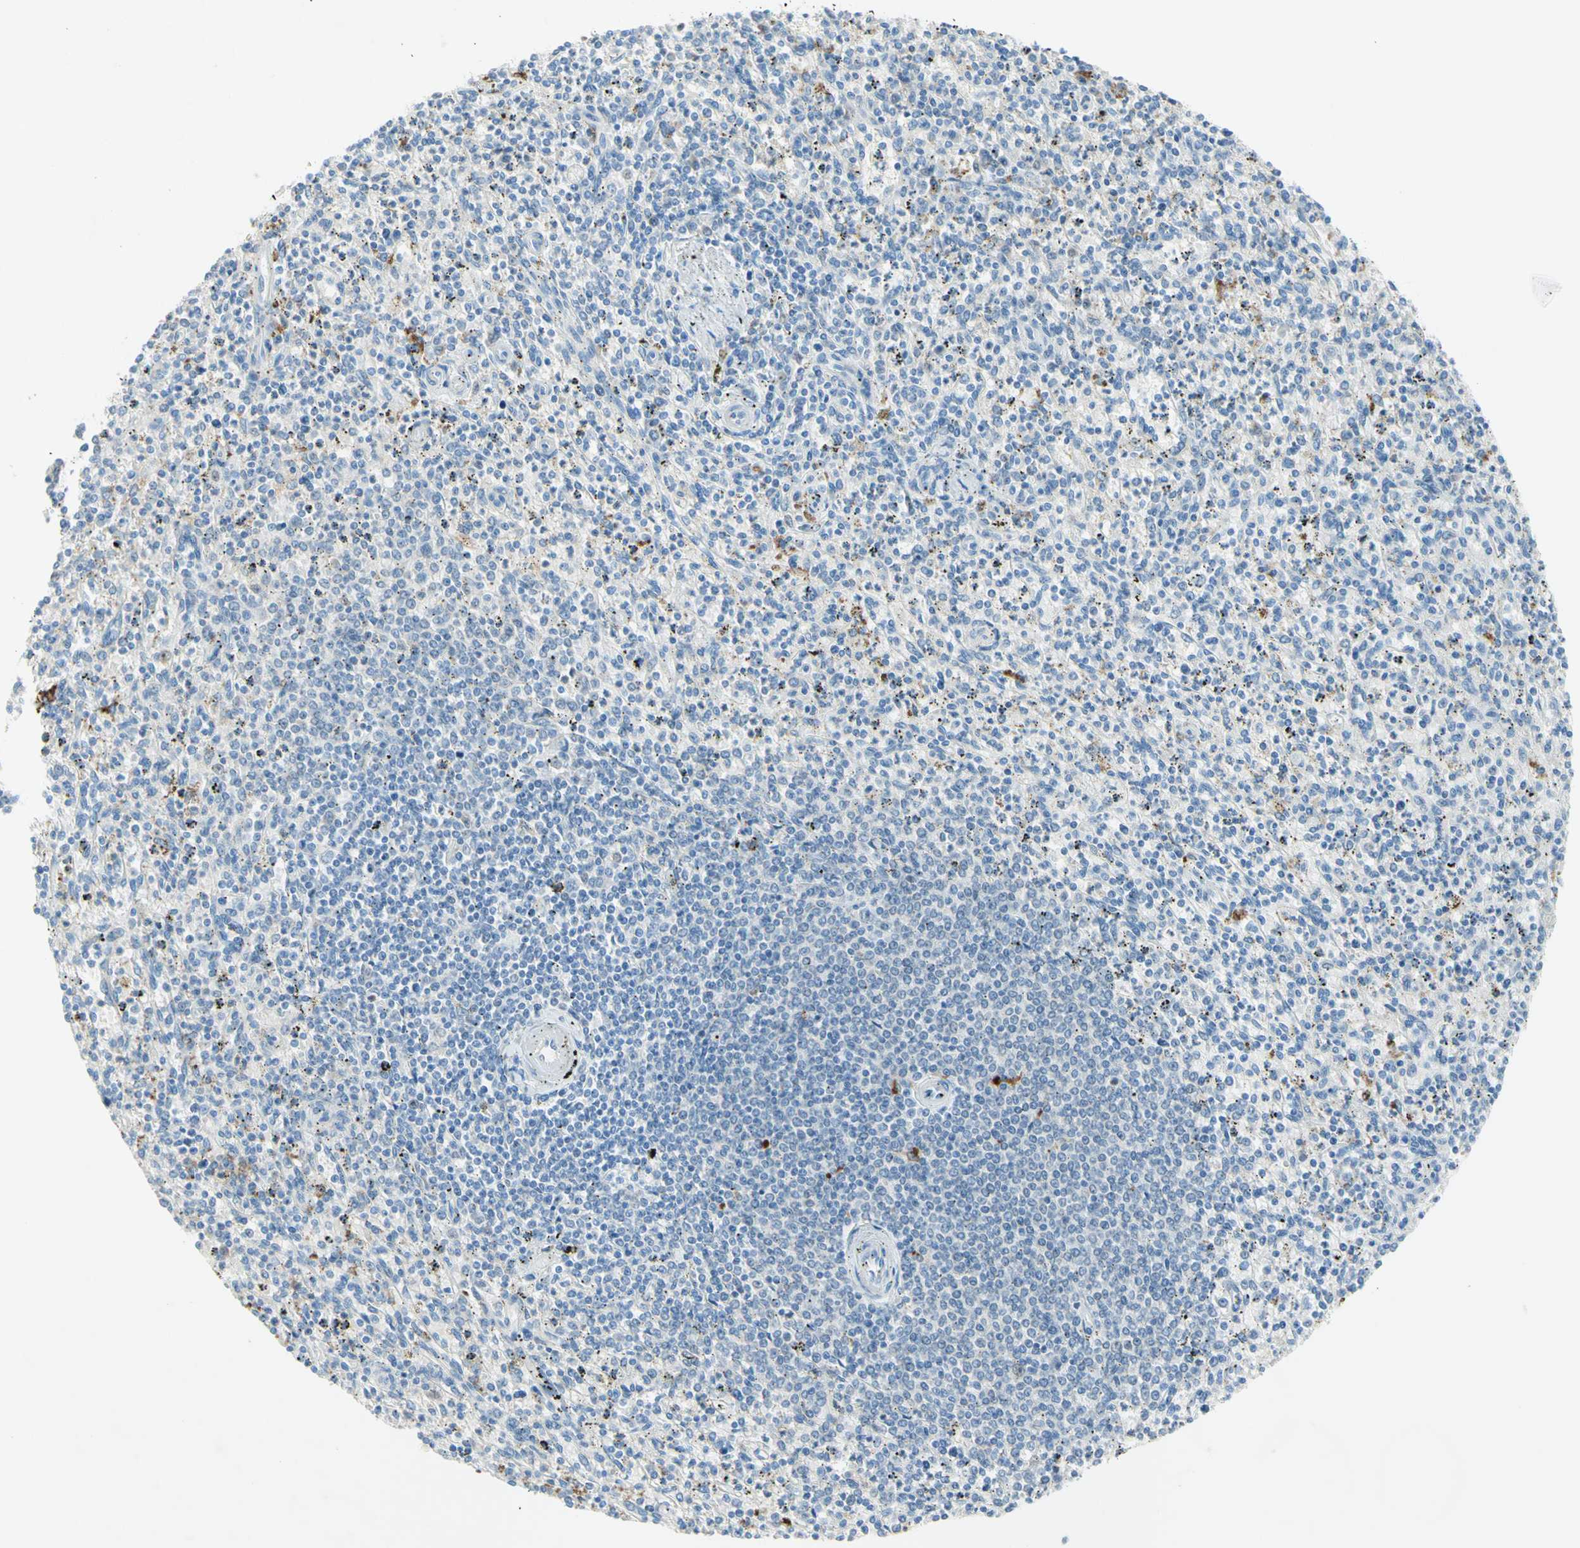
{"staining": {"intensity": "weak", "quantity": "25%-75%", "location": "cytoplasmic/membranous"}, "tissue": "spleen", "cell_type": "Cells in red pulp", "image_type": "normal", "snomed": [{"axis": "morphology", "description": "Normal tissue, NOS"}, {"axis": "topography", "description": "Spleen"}], "caption": "An immunohistochemistry (IHC) histopathology image of benign tissue is shown. Protein staining in brown highlights weak cytoplasmic/membranous positivity in spleen within cells in red pulp.", "gene": "MFF", "patient": {"sex": "male", "age": 72}}